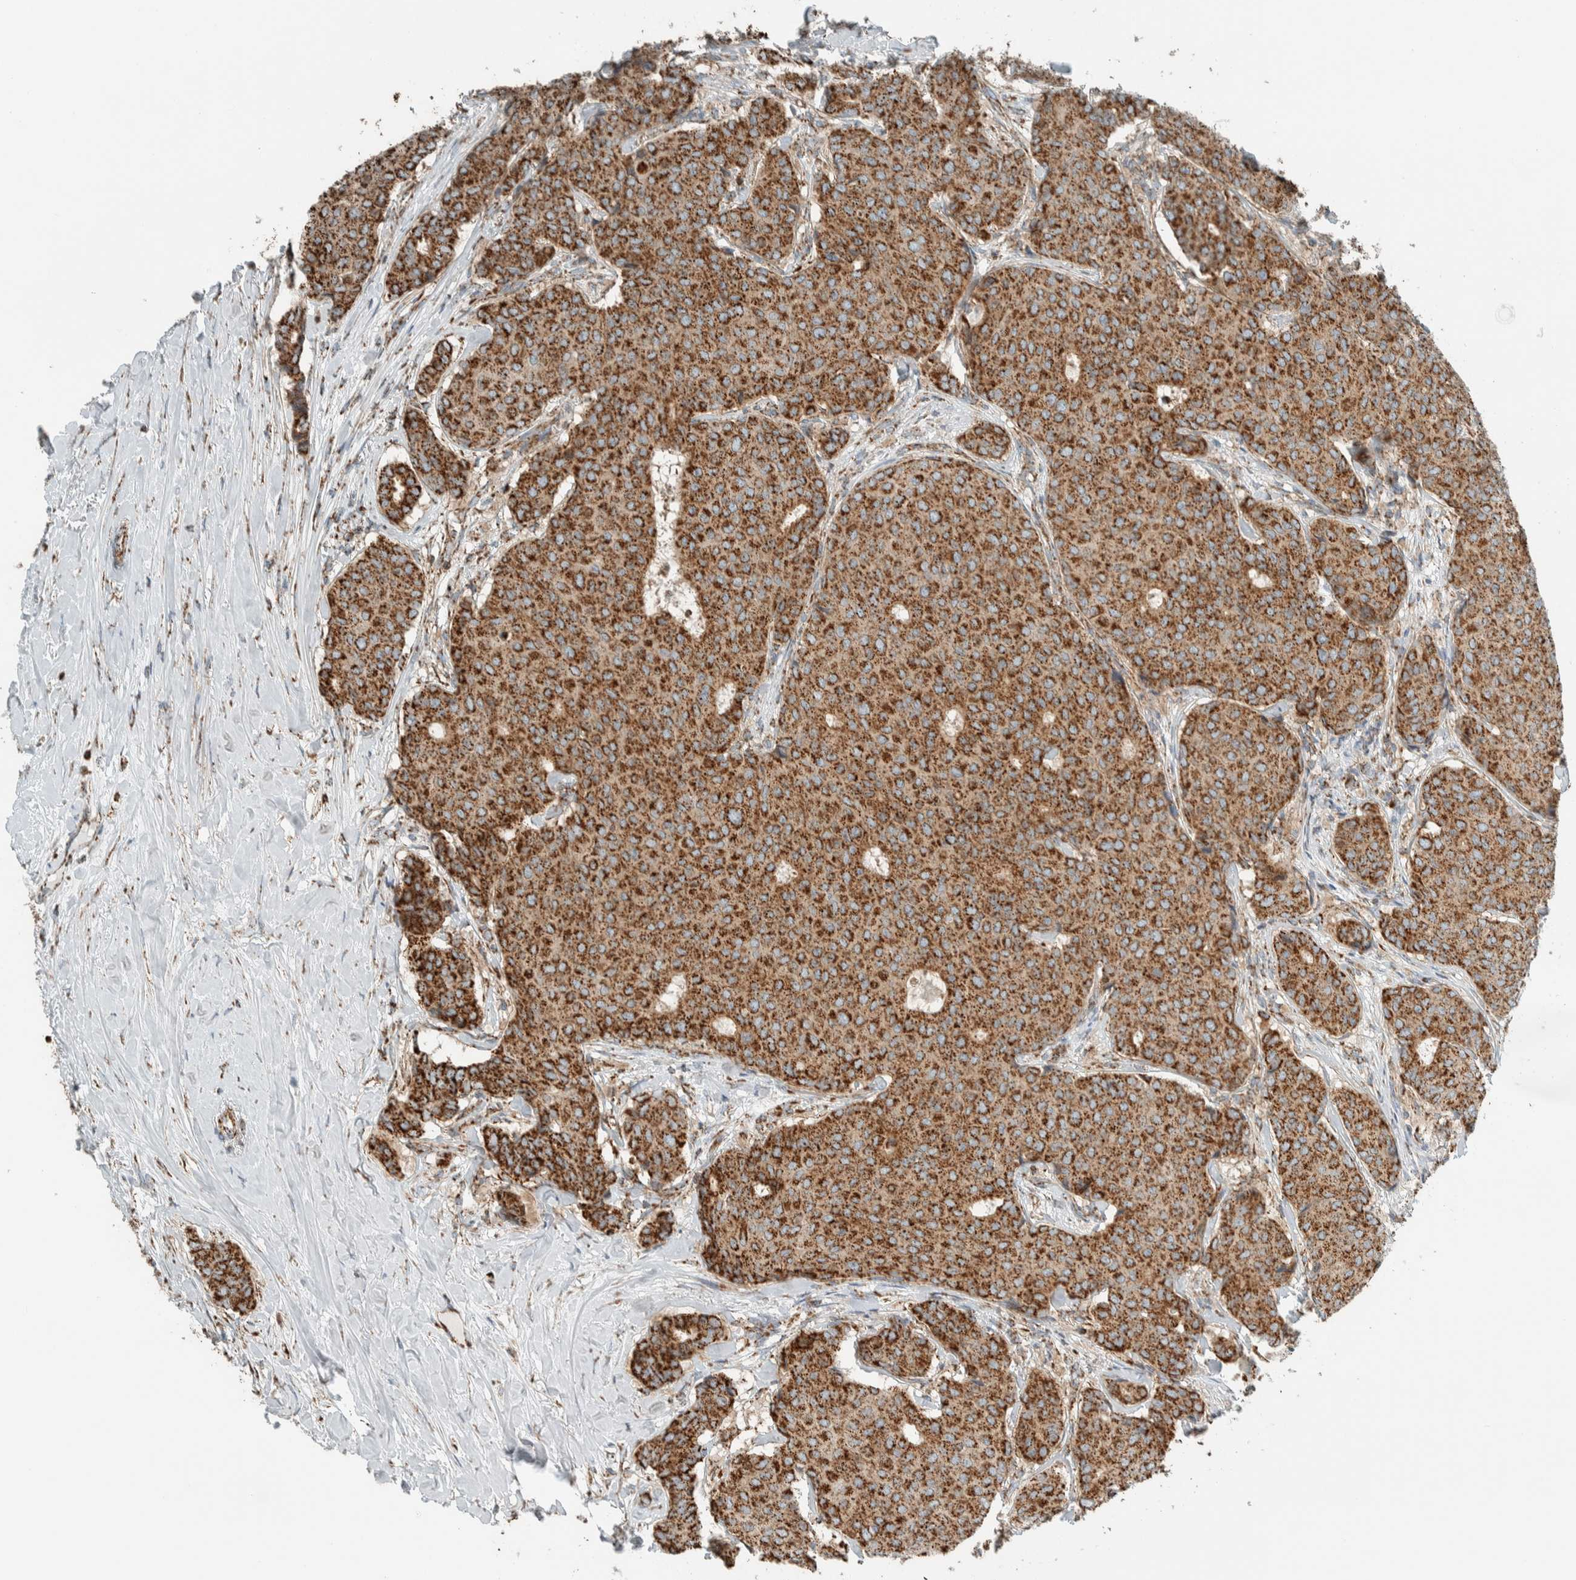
{"staining": {"intensity": "strong", "quantity": ">75%", "location": "cytoplasmic/membranous"}, "tissue": "breast cancer", "cell_type": "Tumor cells", "image_type": "cancer", "snomed": [{"axis": "morphology", "description": "Duct carcinoma"}, {"axis": "topography", "description": "Breast"}], "caption": "IHC photomicrograph of human breast cancer stained for a protein (brown), which displays high levels of strong cytoplasmic/membranous staining in about >75% of tumor cells.", "gene": "ZNF454", "patient": {"sex": "female", "age": 75}}